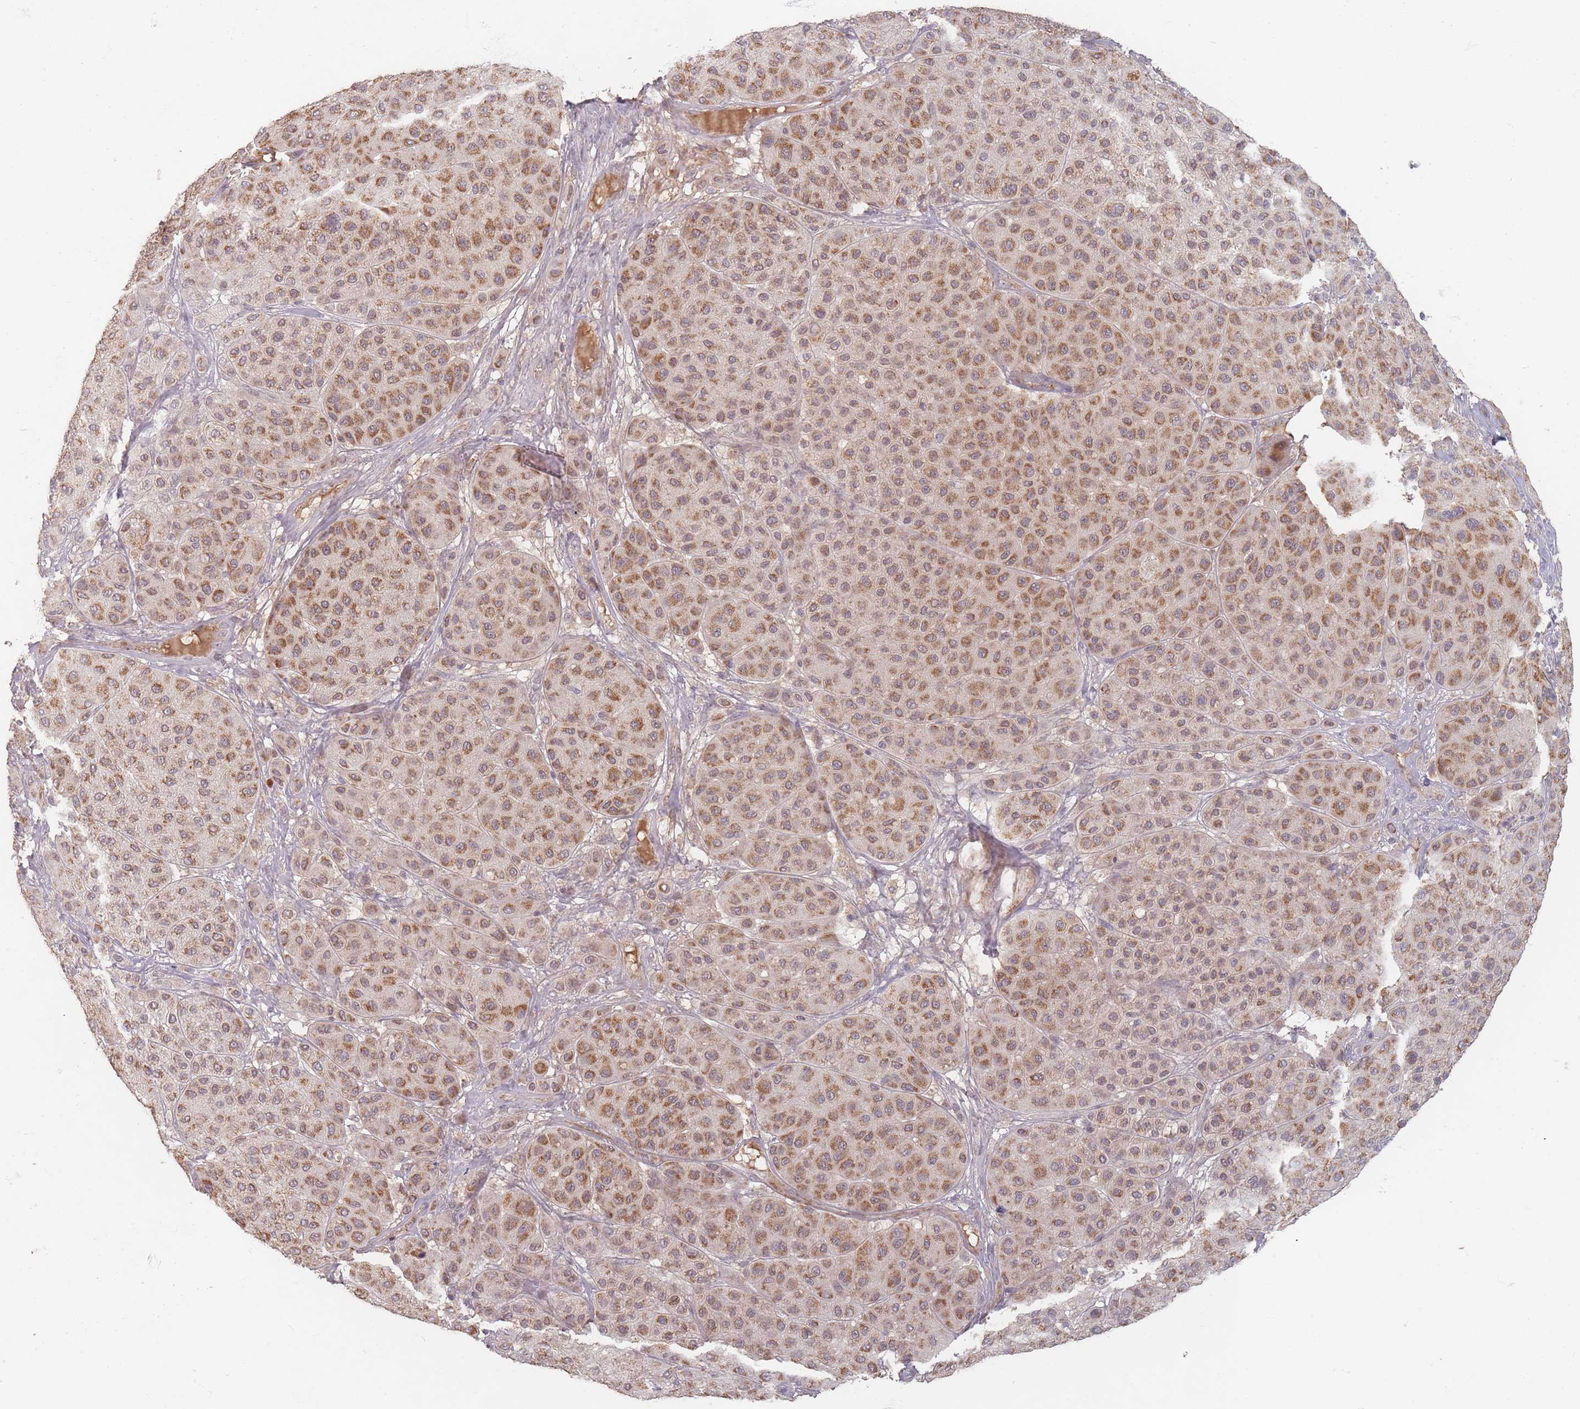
{"staining": {"intensity": "moderate", "quantity": ">75%", "location": "cytoplasmic/membranous"}, "tissue": "melanoma", "cell_type": "Tumor cells", "image_type": "cancer", "snomed": [{"axis": "morphology", "description": "Malignant melanoma, Metastatic site"}, {"axis": "topography", "description": "Smooth muscle"}], "caption": "This is an image of immunohistochemistry staining of malignant melanoma (metastatic site), which shows moderate expression in the cytoplasmic/membranous of tumor cells.", "gene": "OR2M4", "patient": {"sex": "male", "age": 41}}